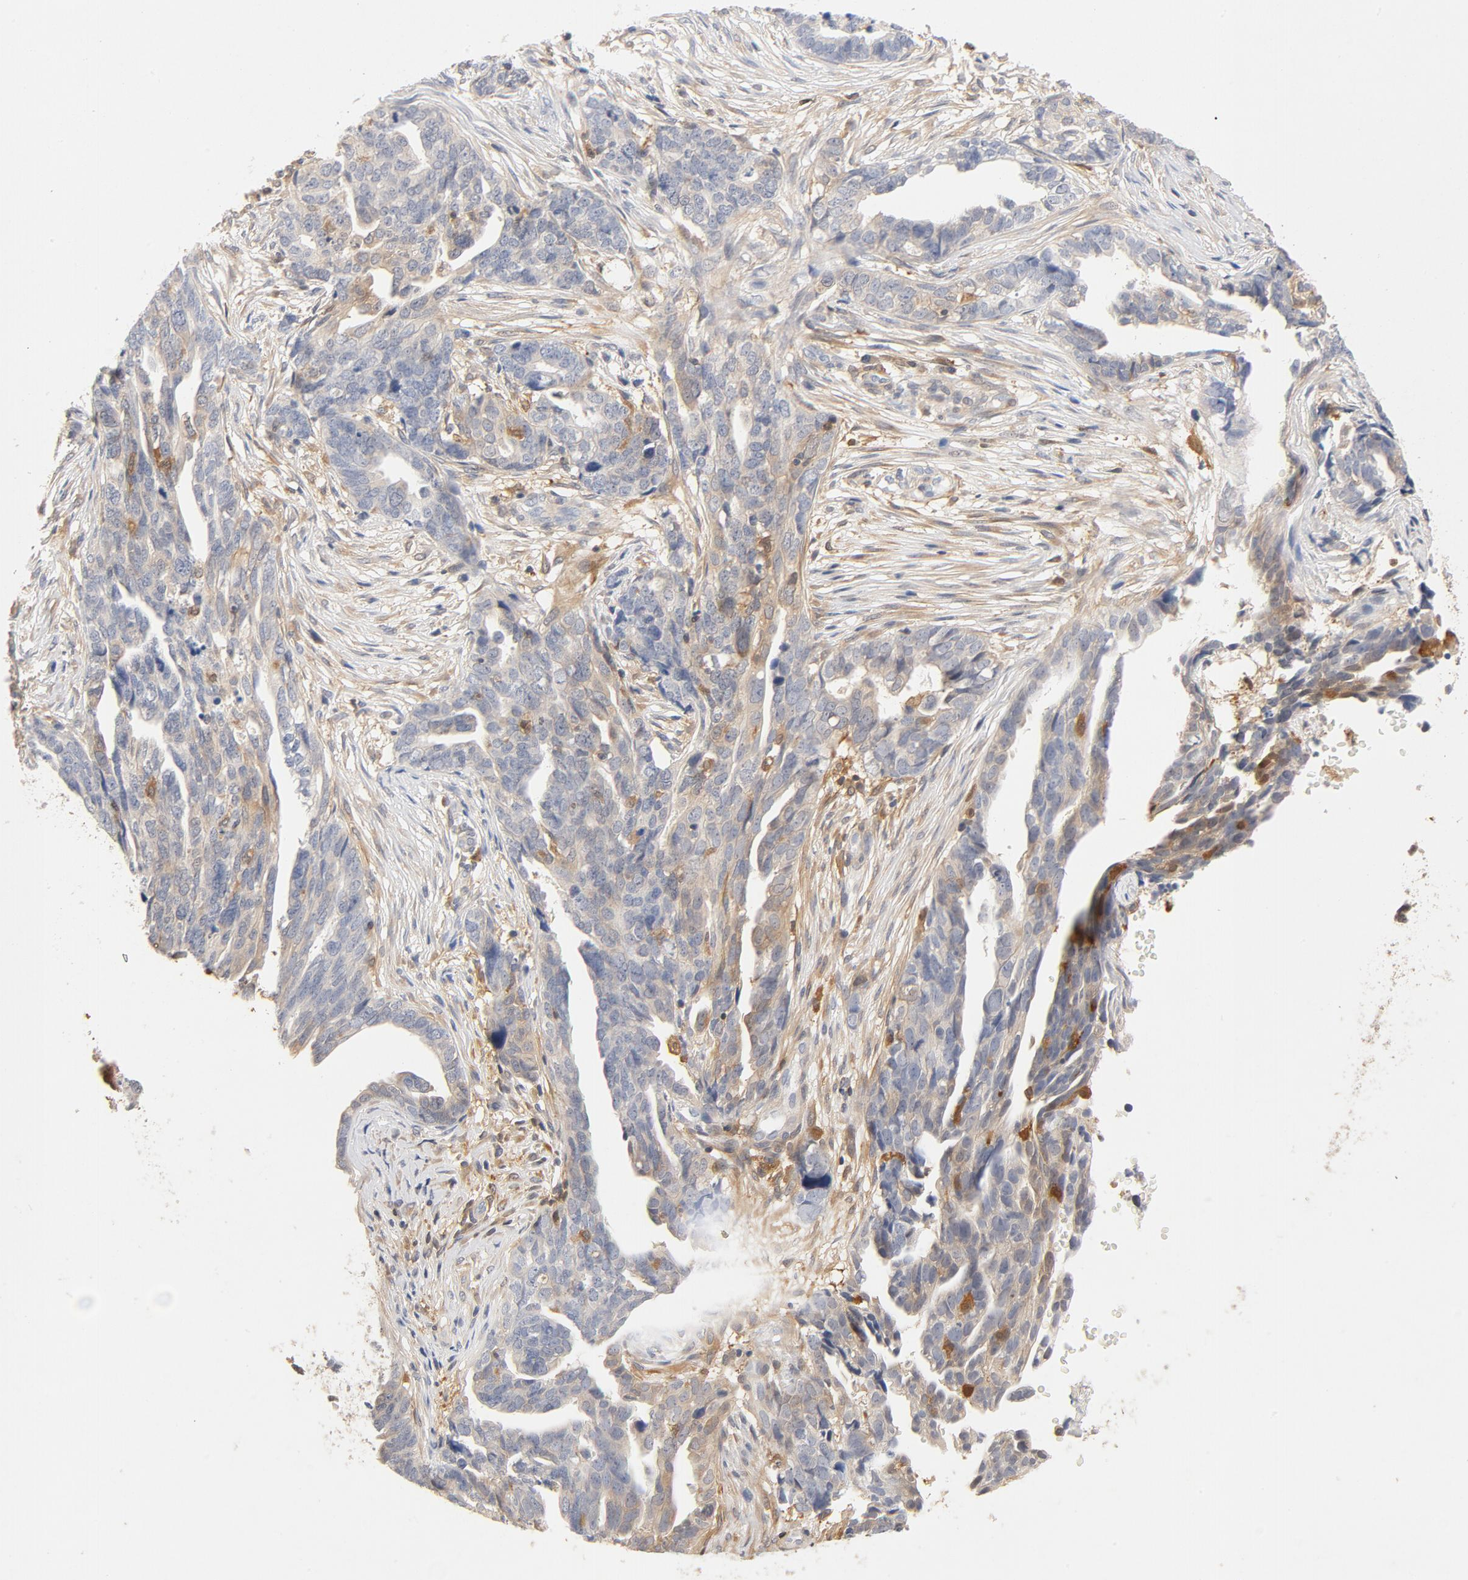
{"staining": {"intensity": "moderate", "quantity": "25%-75%", "location": "cytoplasmic/membranous"}, "tissue": "ovarian cancer", "cell_type": "Tumor cells", "image_type": "cancer", "snomed": [{"axis": "morphology", "description": "Normal tissue, NOS"}, {"axis": "morphology", "description": "Cystadenocarcinoma, serous, NOS"}, {"axis": "topography", "description": "Fallopian tube"}, {"axis": "topography", "description": "Ovary"}], "caption": "Serous cystadenocarcinoma (ovarian) stained with DAB (3,3'-diaminobenzidine) immunohistochemistry displays medium levels of moderate cytoplasmic/membranous expression in approximately 25%-75% of tumor cells.", "gene": "STAT1", "patient": {"sex": "female", "age": 56}}